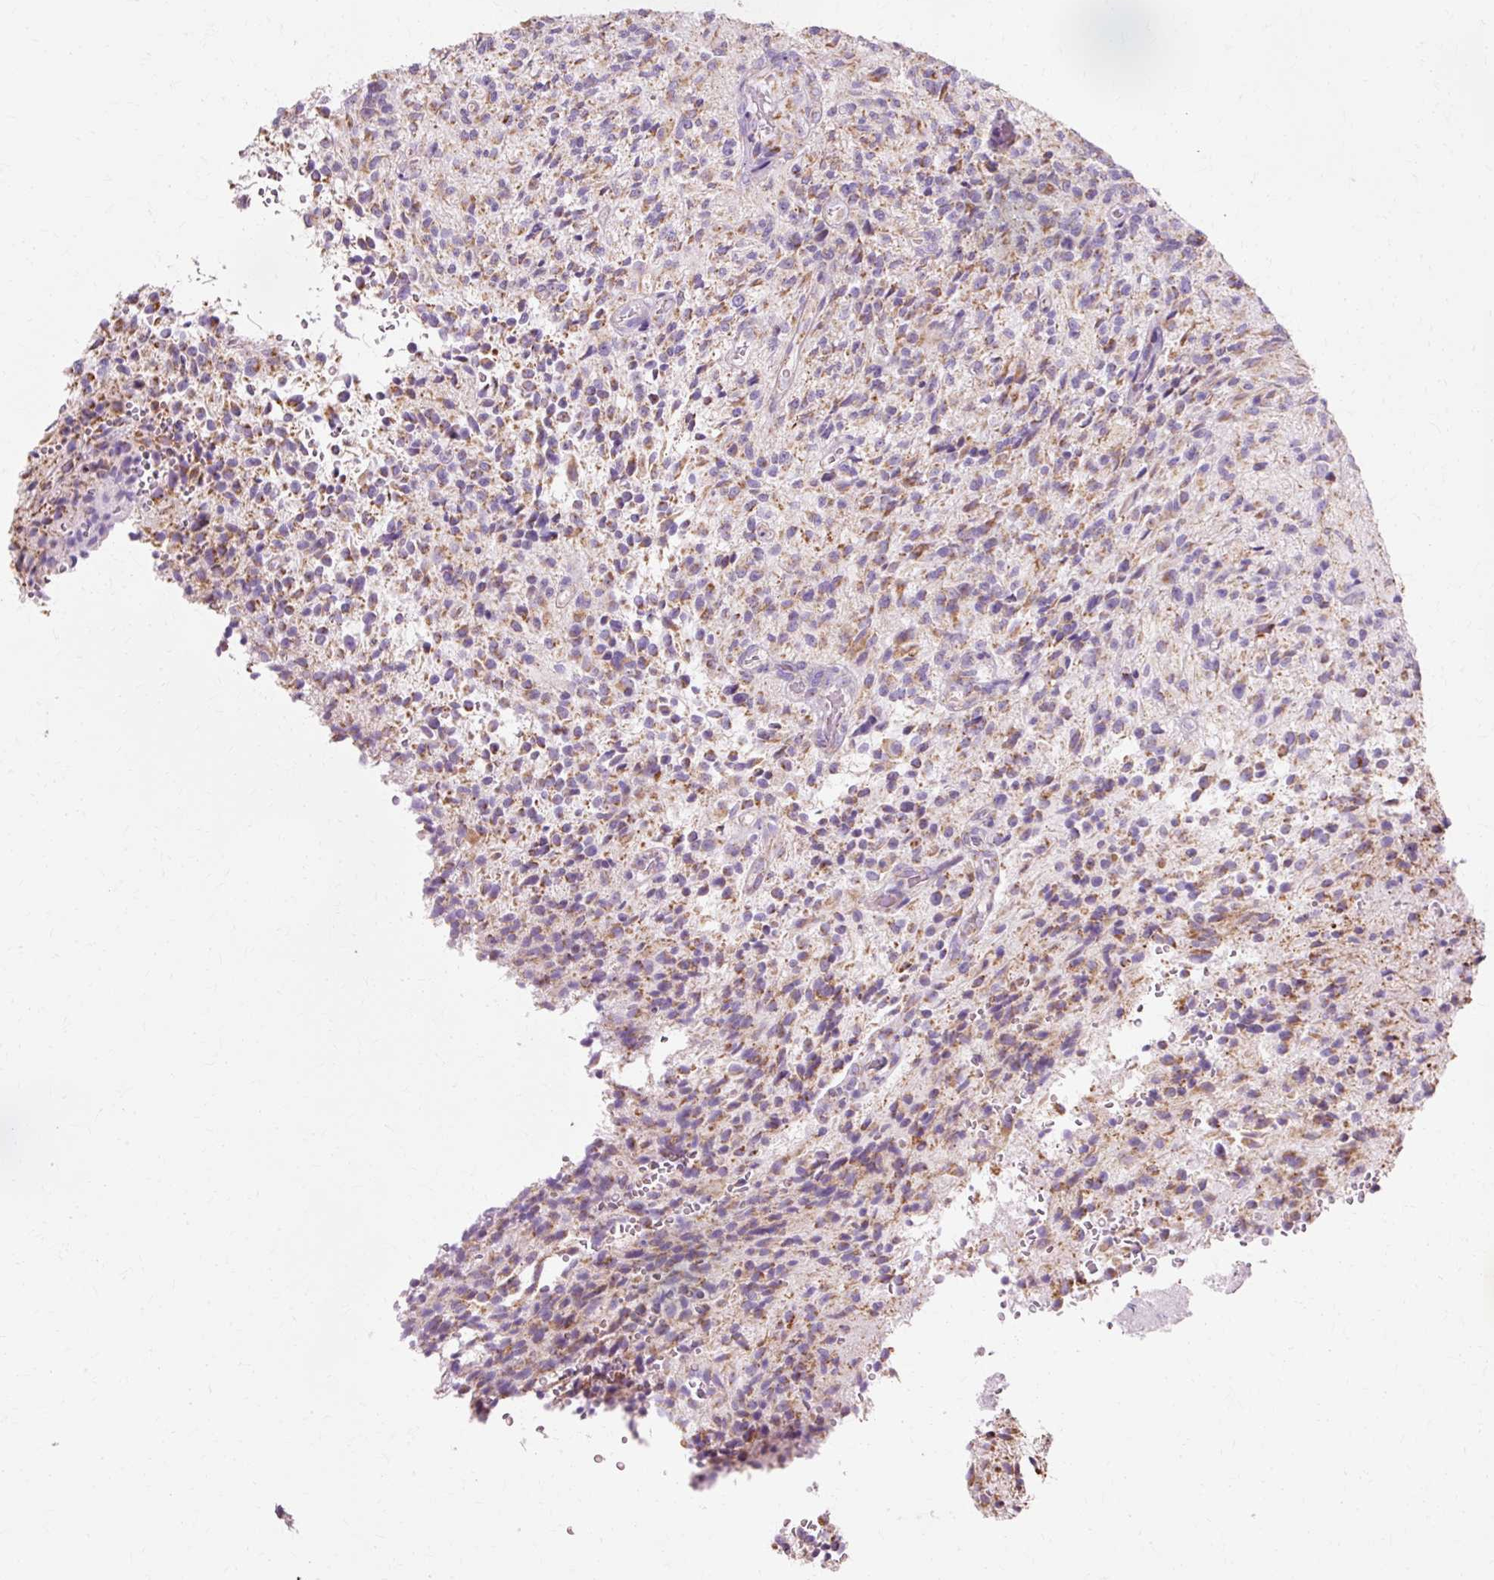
{"staining": {"intensity": "moderate", "quantity": "25%-75%", "location": "cytoplasmic/membranous"}, "tissue": "glioma", "cell_type": "Tumor cells", "image_type": "cancer", "snomed": [{"axis": "morphology", "description": "Normal tissue, NOS"}, {"axis": "morphology", "description": "Glioma, malignant, High grade"}, {"axis": "topography", "description": "Cerebral cortex"}], "caption": "IHC staining of glioma, which exhibits medium levels of moderate cytoplasmic/membranous expression in approximately 25%-75% of tumor cells indicating moderate cytoplasmic/membranous protein positivity. The staining was performed using DAB (brown) for protein detection and nuclei were counterstained in hematoxylin (blue).", "gene": "ATP5PO", "patient": {"sex": "male", "age": 56}}